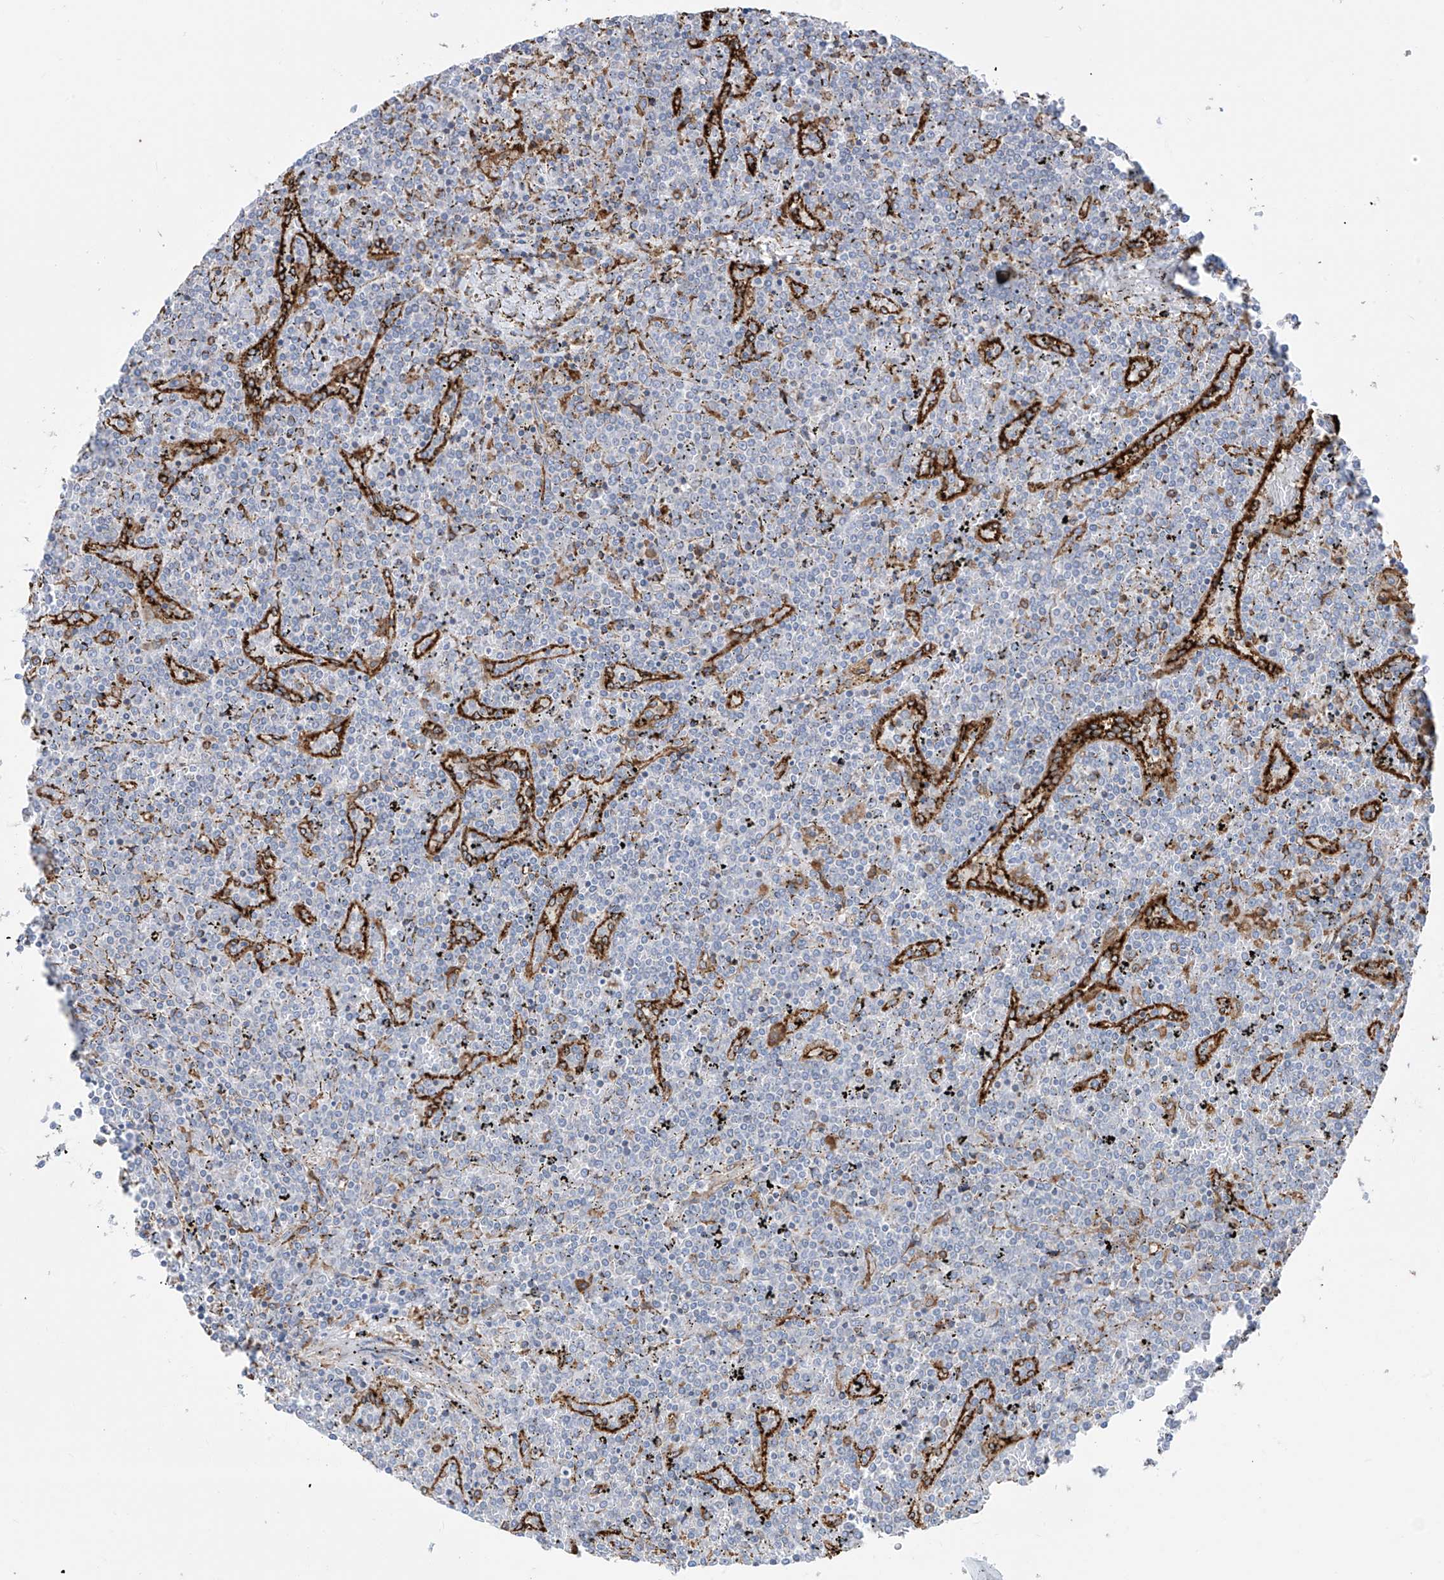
{"staining": {"intensity": "negative", "quantity": "none", "location": "none"}, "tissue": "lymphoma", "cell_type": "Tumor cells", "image_type": "cancer", "snomed": [{"axis": "morphology", "description": "Malignant lymphoma, non-Hodgkin's type, Low grade"}, {"axis": "topography", "description": "Spleen"}], "caption": "Immunohistochemistry photomicrograph of human lymphoma stained for a protein (brown), which shows no staining in tumor cells.", "gene": "ZNF354C", "patient": {"sex": "female", "age": 19}}